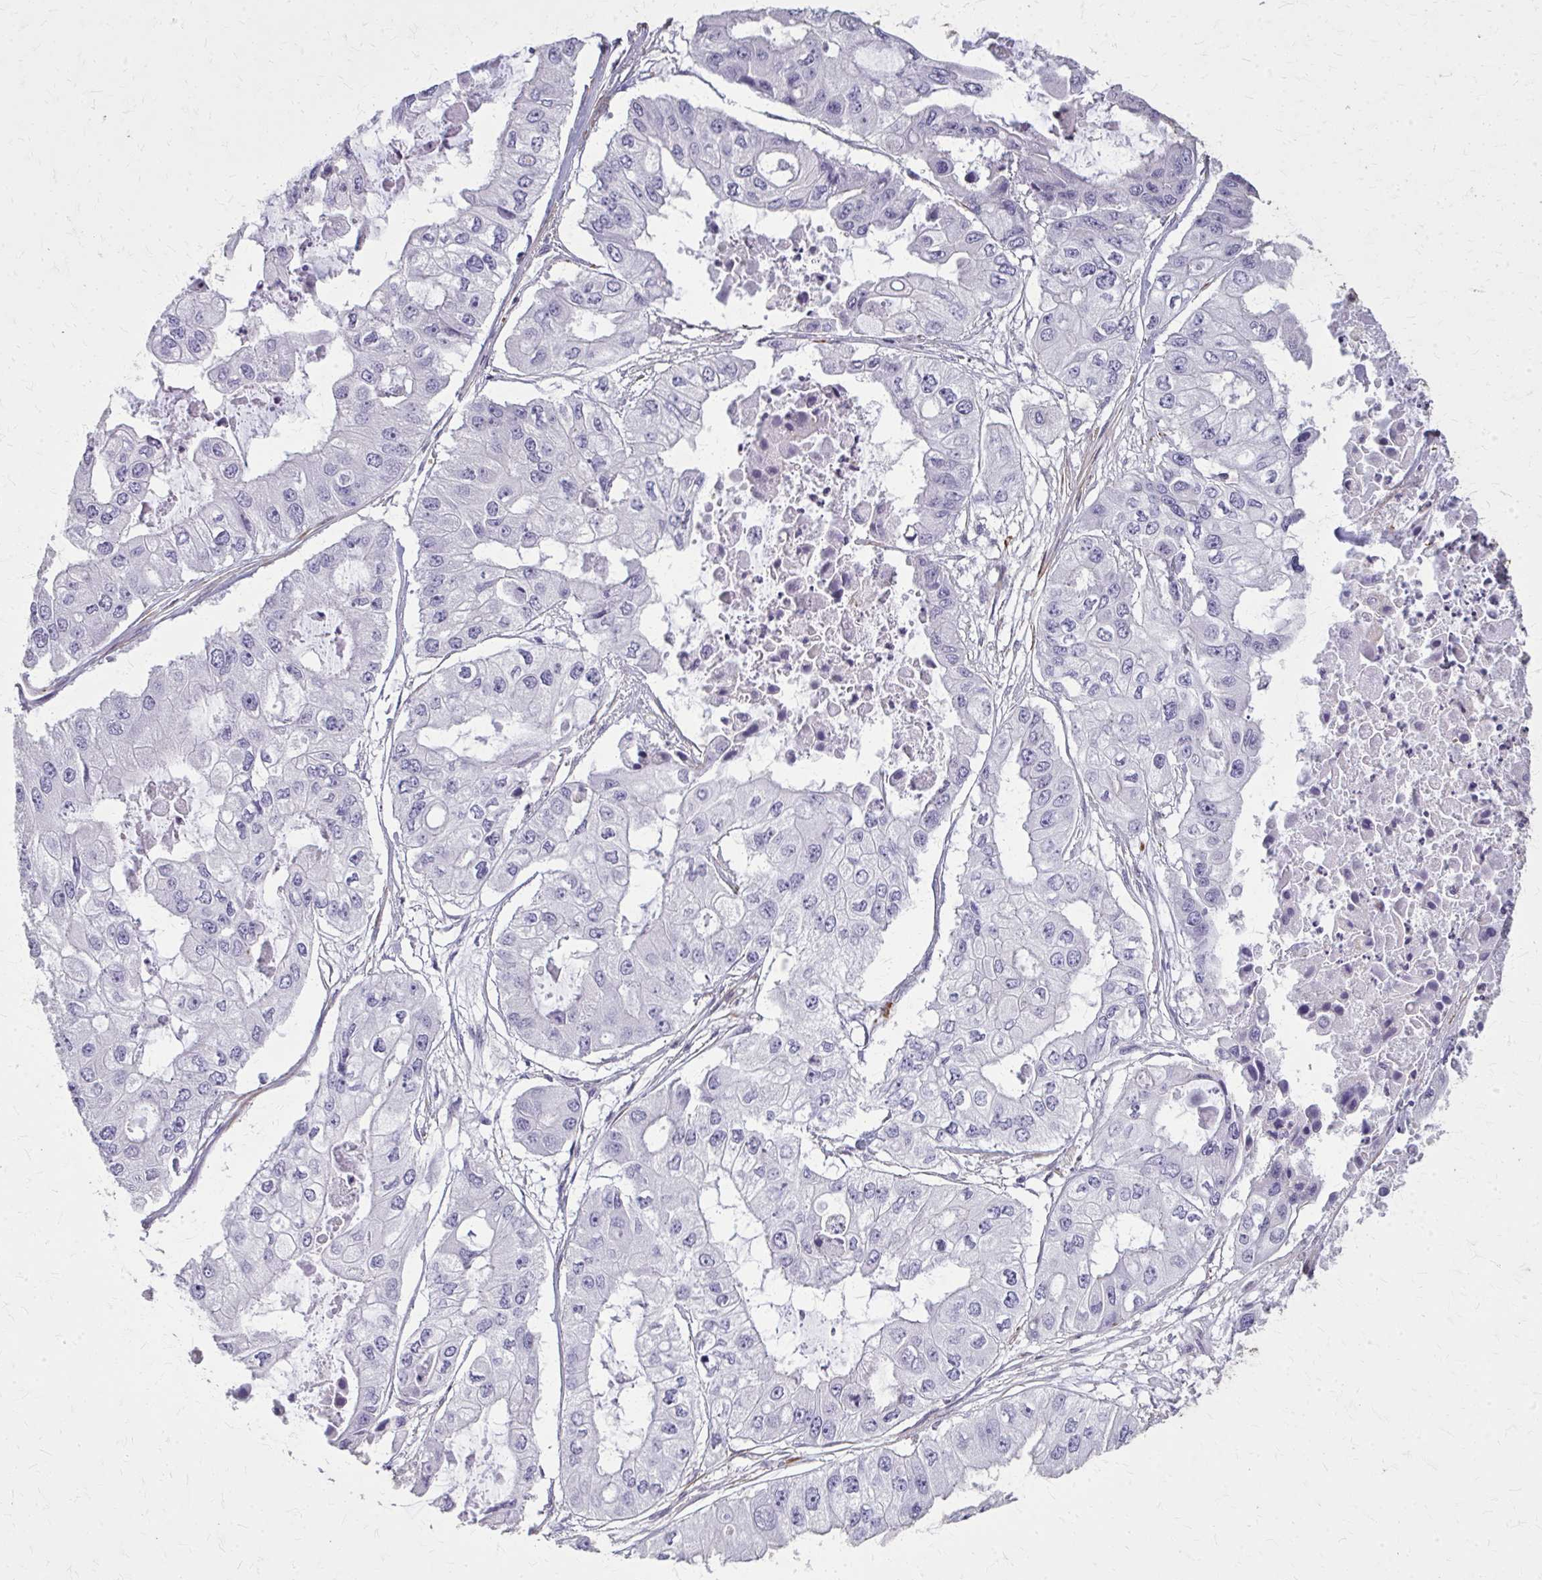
{"staining": {"intensity": "negative", "quantity": "none", "location": "none"}, "tissue": "ovarian cancer", "cell_type": "Tumor cells", "image_type": "cancer", "snomed": [{"axis": "morphology", "description": "Cystadenocarcinoma, serous, NOS"}, {"axis": "topography", "description": "Ovary"}], "caption": "Photomicrograph shows no significant protein expression in tumor cells of ovarian cancer (serous cystadenocarcinoma).", "gene": "TENM4", "patient": {"sex": "female", "age": 56}}